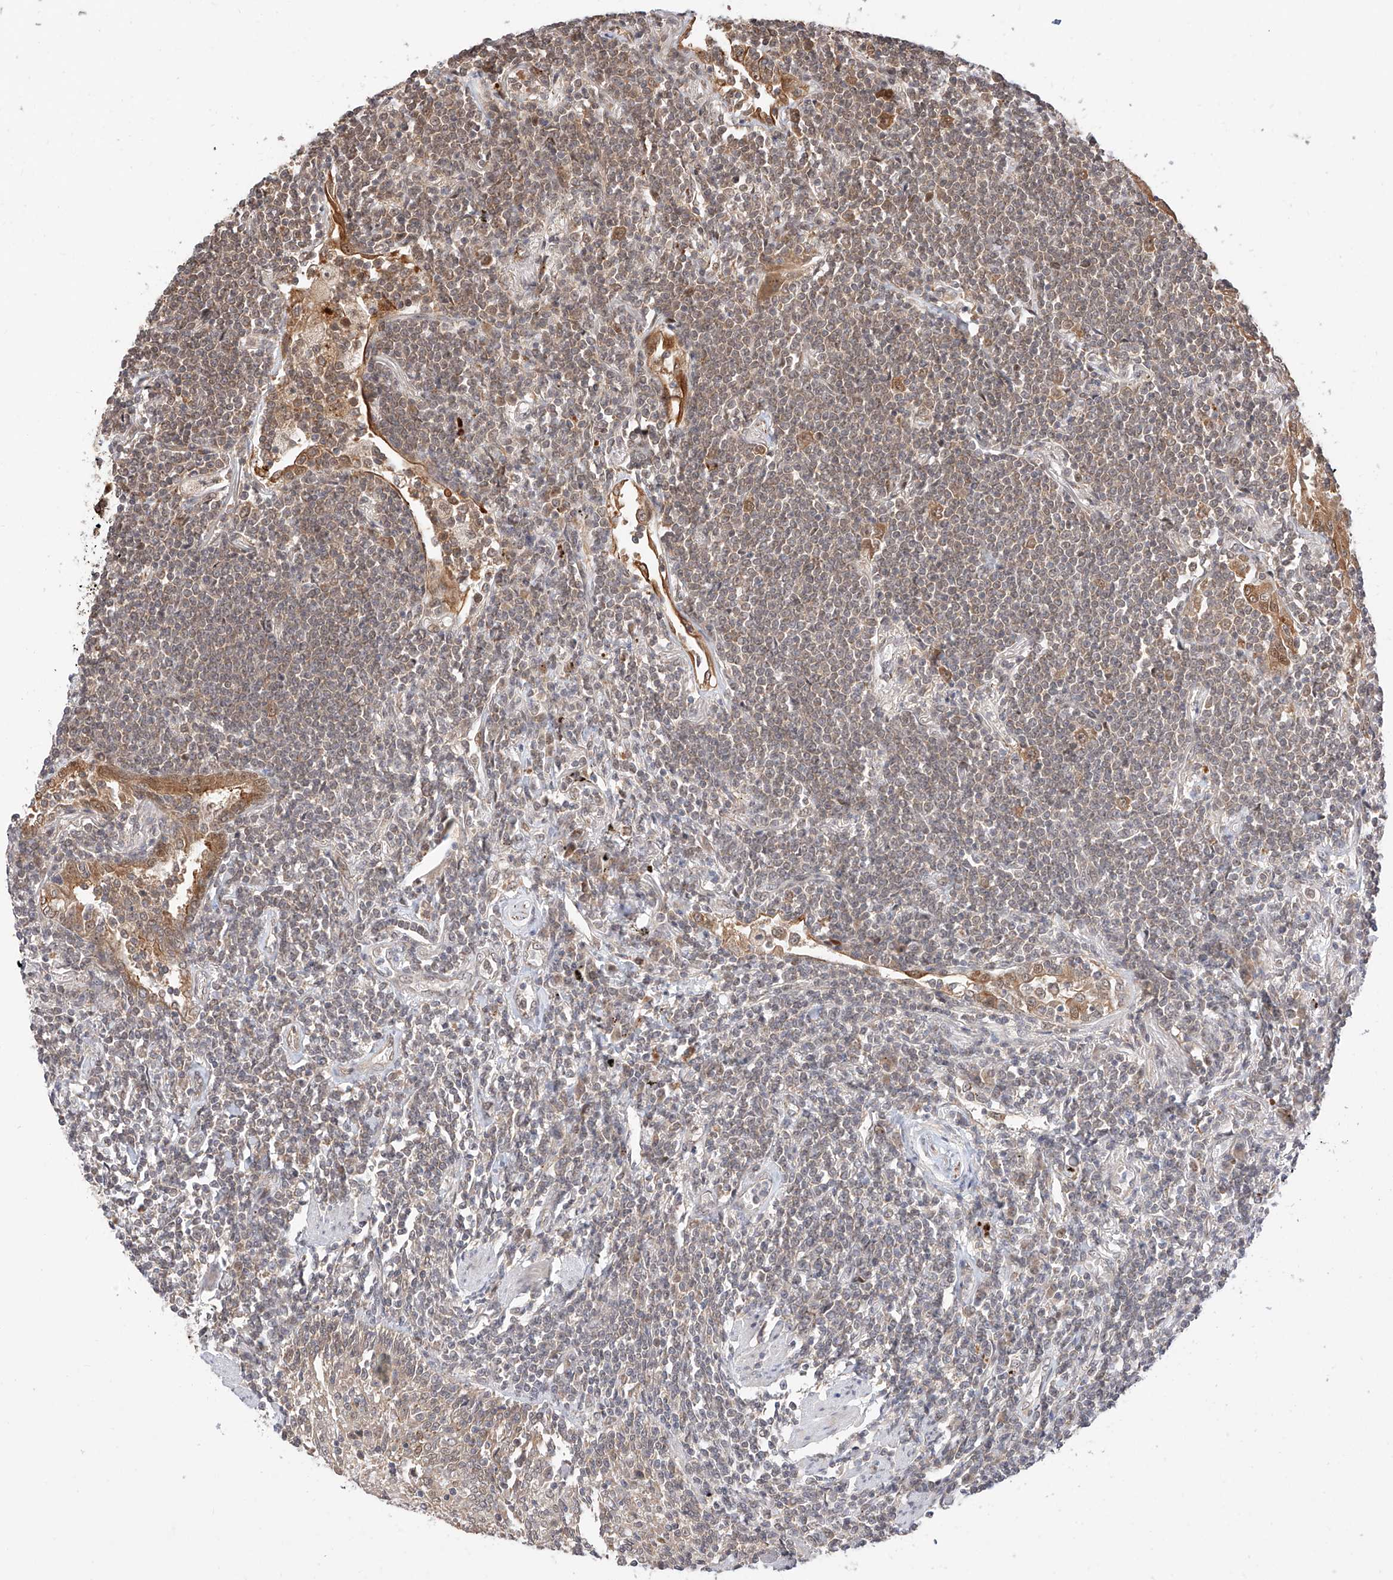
{"staining": {"intensity": "negative", "quantity": "none", "location": "none"}, "tissue": "lymphoma", "cell_type": "Tumor cells", "image_type": "cancer", "snomed": [{"axis": "morphology", "description": "Malignant lymphoma, non-Hodgkin's type, Low grade"}, {"axis": "topography", "description": "Lung"}], "caption": "Immunohistochemistry (IHC) image of low-grade malignant lymphoma, non-Hodgkin's type stained for a protein (brown), which displays no staining in tumor cells. (Brightfield microscopy of DAB (3,3'-diaminobenzidine) immunohistochemistry (IHC) at high magnification).", "gene": "EIF4H", "patient": {"sex": "female", "age": 71}}